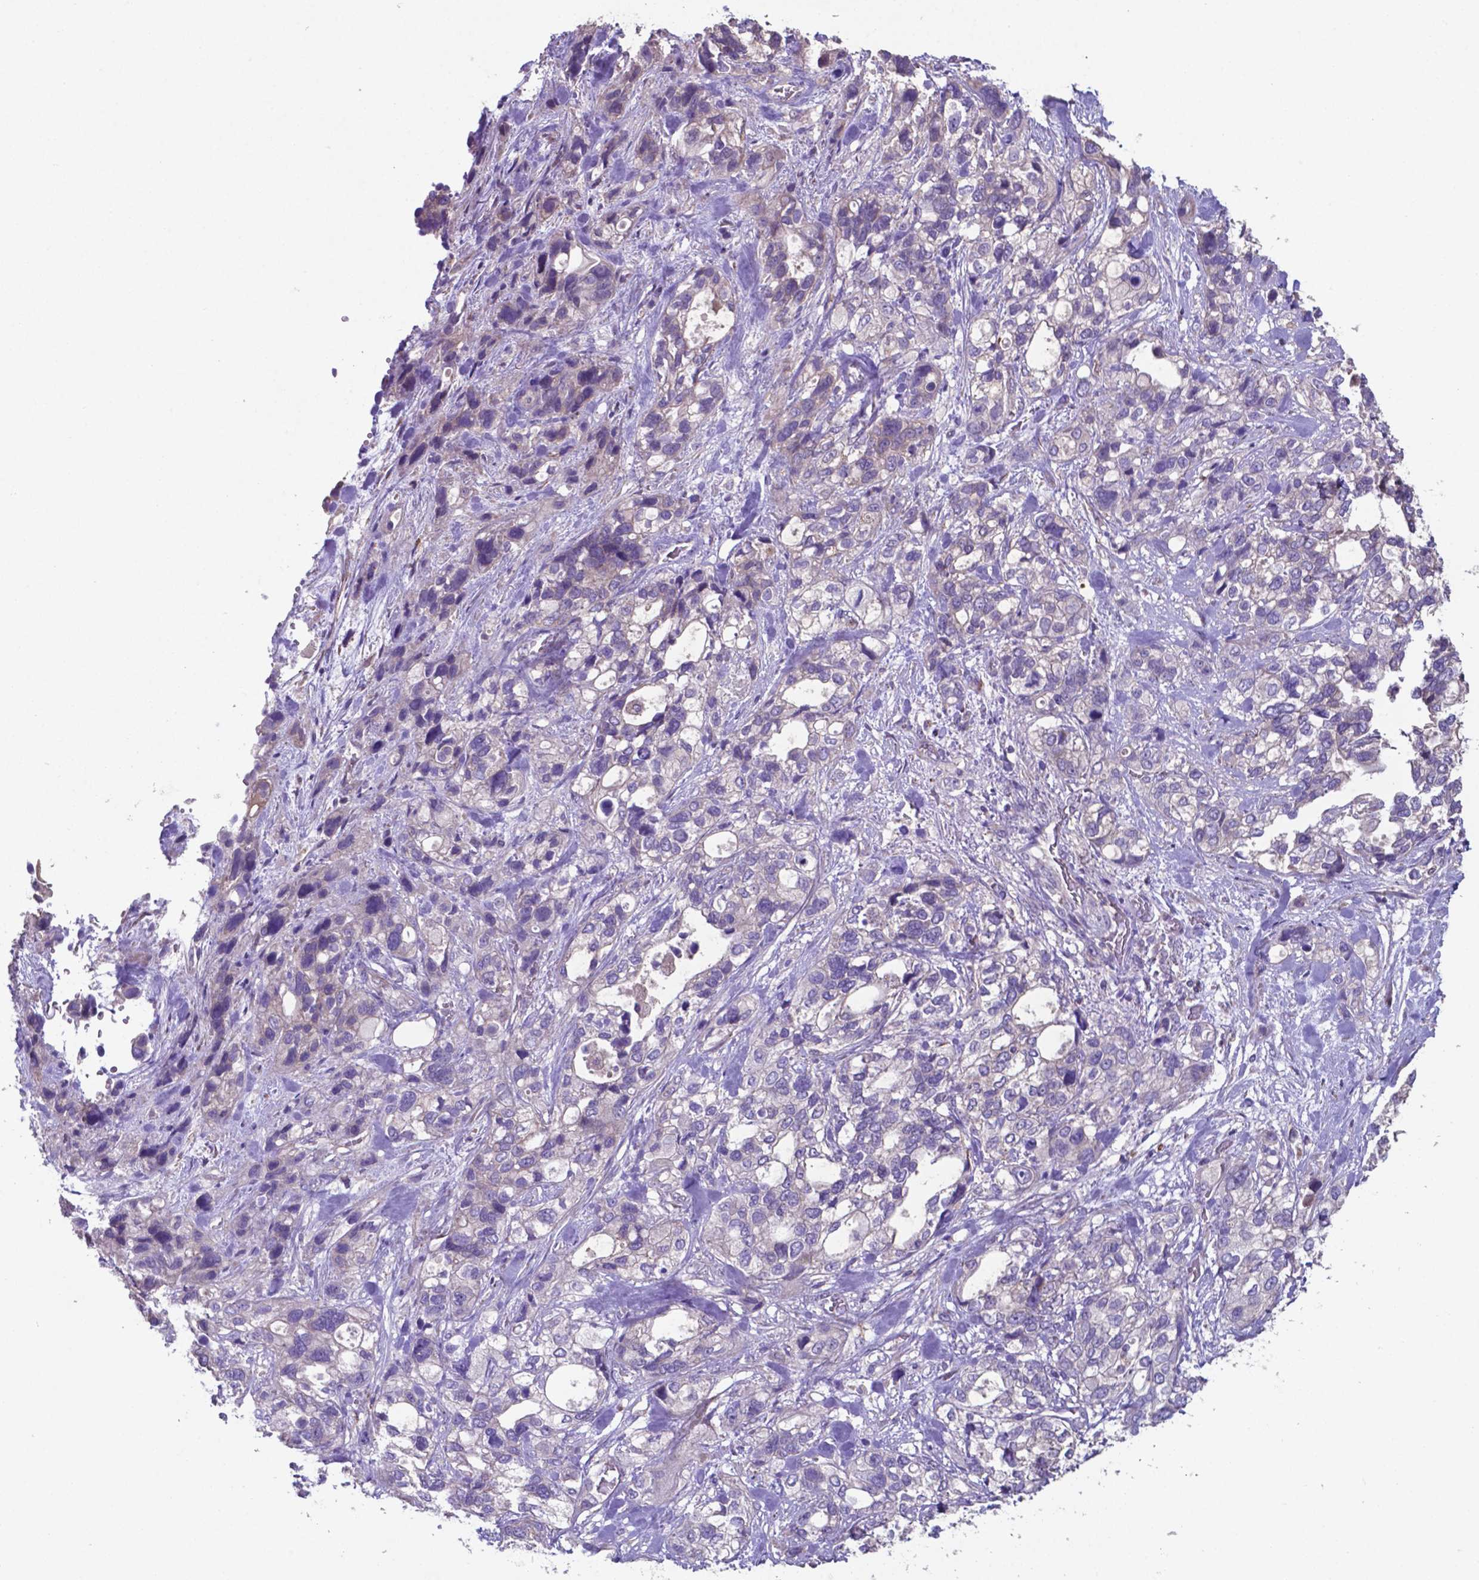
{"staining": {"intensity": "negative", "quantity": "none", "location": "none"}, "tissue": "stomach cancer", "cell_type": "Tumor cells", "image_type": "cancer", "snomed": [{"axis": "morphology", "description": "Adenocarcinoma, NOS"}, {"axis": "topography", "description": "Stomach, upper"}], "caption": "Immunohistochemistry image of human stomach cancer (adenocarcinoma) stained for a protein (brown), which shows no staining in tumor cells.", "gene": "TYRO3", "patient": {"sex": "female", "age": 81}}